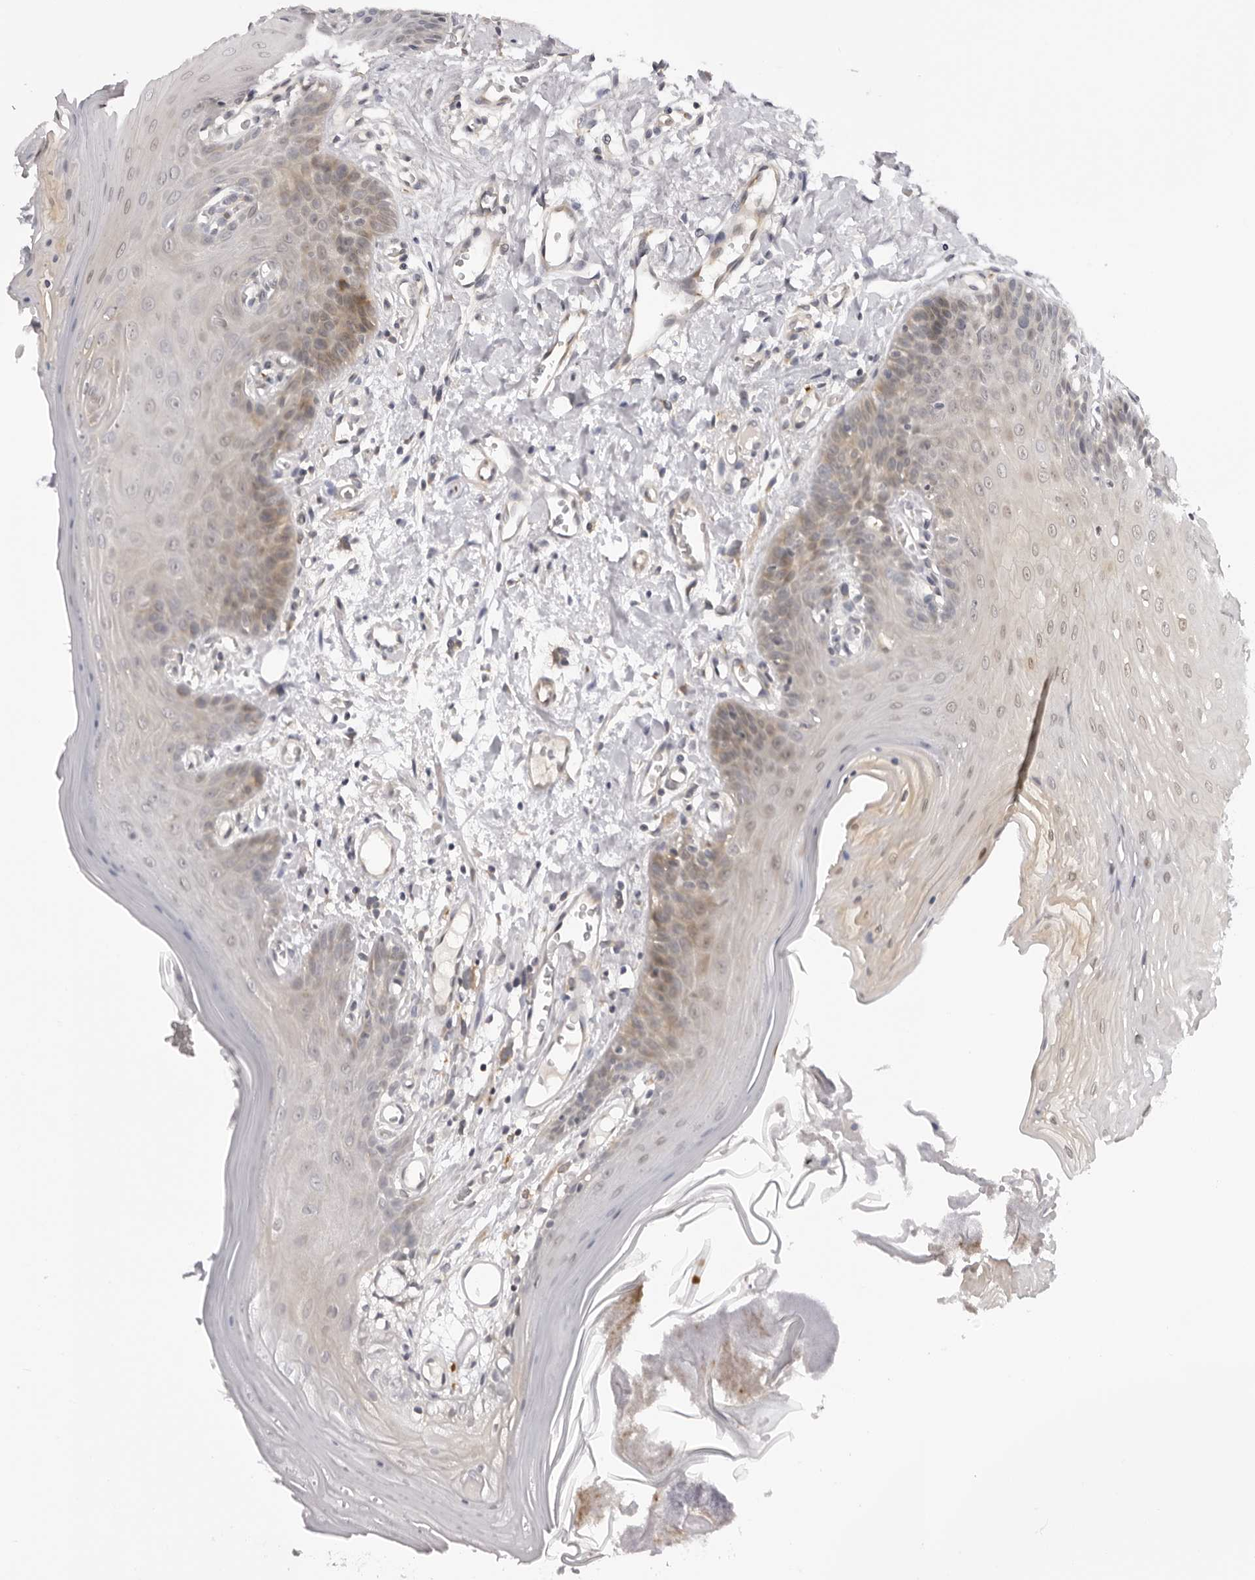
{"staining": {"intensity": "moderate", "quantity": "<25%", "location": "cytoplasmic/membranous"}, "tissue": "oral mucosa", "cell_type": "Squamous epithelial cells", "image_type": "normal", "snomed": [{"axis": "morphology", "description": "Normal tissue, NOS"}, {"axis": "morphology", "description": "Squamous cell carcinoma, NOS"}, {"axis": "topography", "description": "Skeletal muscle"}, {"axis": "topography", "description": "Oral tissue"}, {"axis": "topography", "description": "Salivary gland"}, {"axis": "topography", "description": "Head-Neck"}], "caption": "This histopathology image displays IHC staining of normal oral mucosa, with low moderate cytoplasmic/membranous staining in approximately <25% of squamous epithelial cells.", "gene": "SUGCT", "patient": {"sex": "male", "age": 54}}